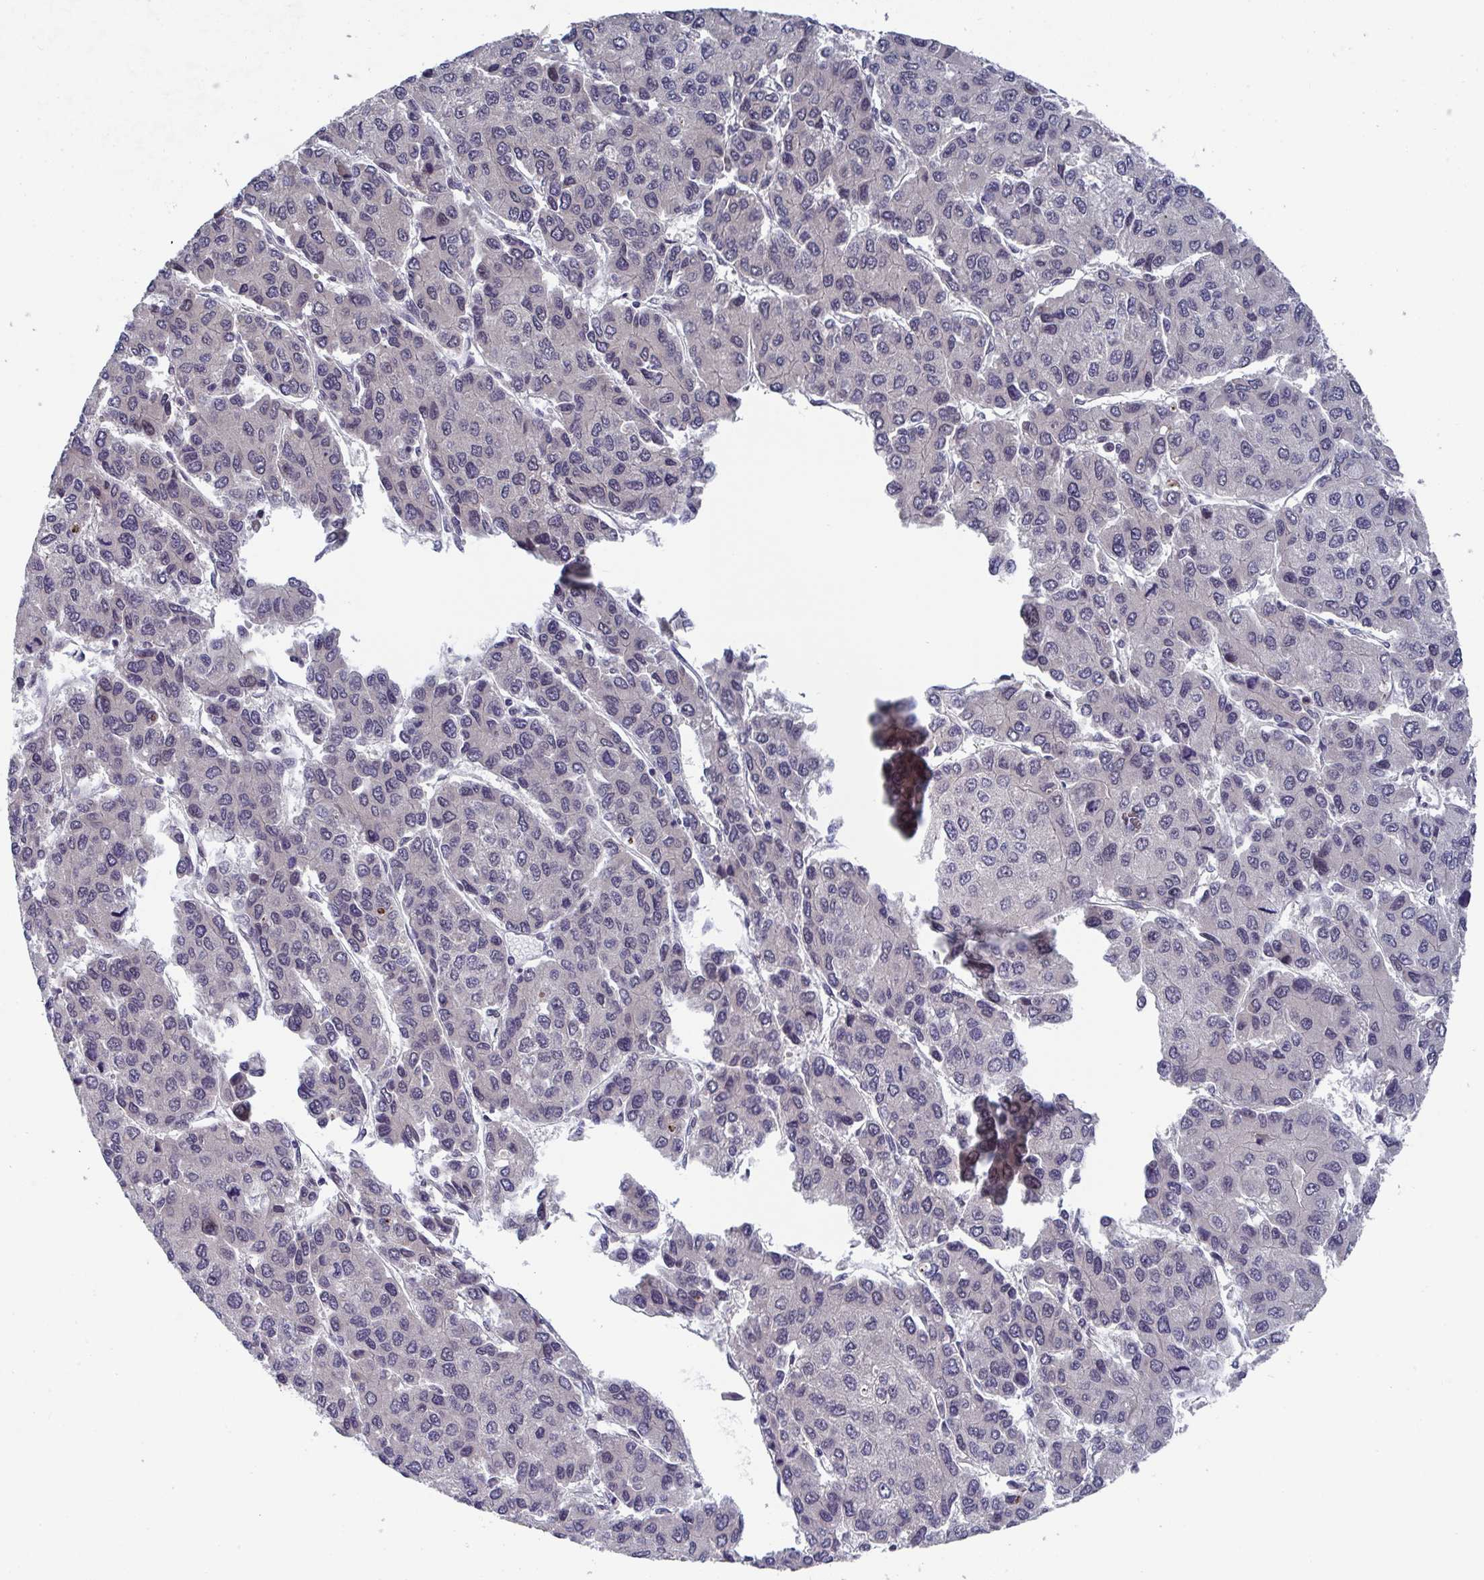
{"staining": {"intensity": "negative", "quantity": "none", "location": "none"}, "tissue": "liver cancer", "cell_type": "Tumor cells", "image_type": "cancer", "snomed": [{"axis": "morphology", "description": "Carcinoma, Hepatocellular, NOS"}, {"axis": "topography", "description": "Liver"}], "caption": "The photomicrograph exhibits no significant positivity in tumor cells of liver cancer.", "gene": "JMJD1C", "patient": {"sex": "female", "age": 66}}